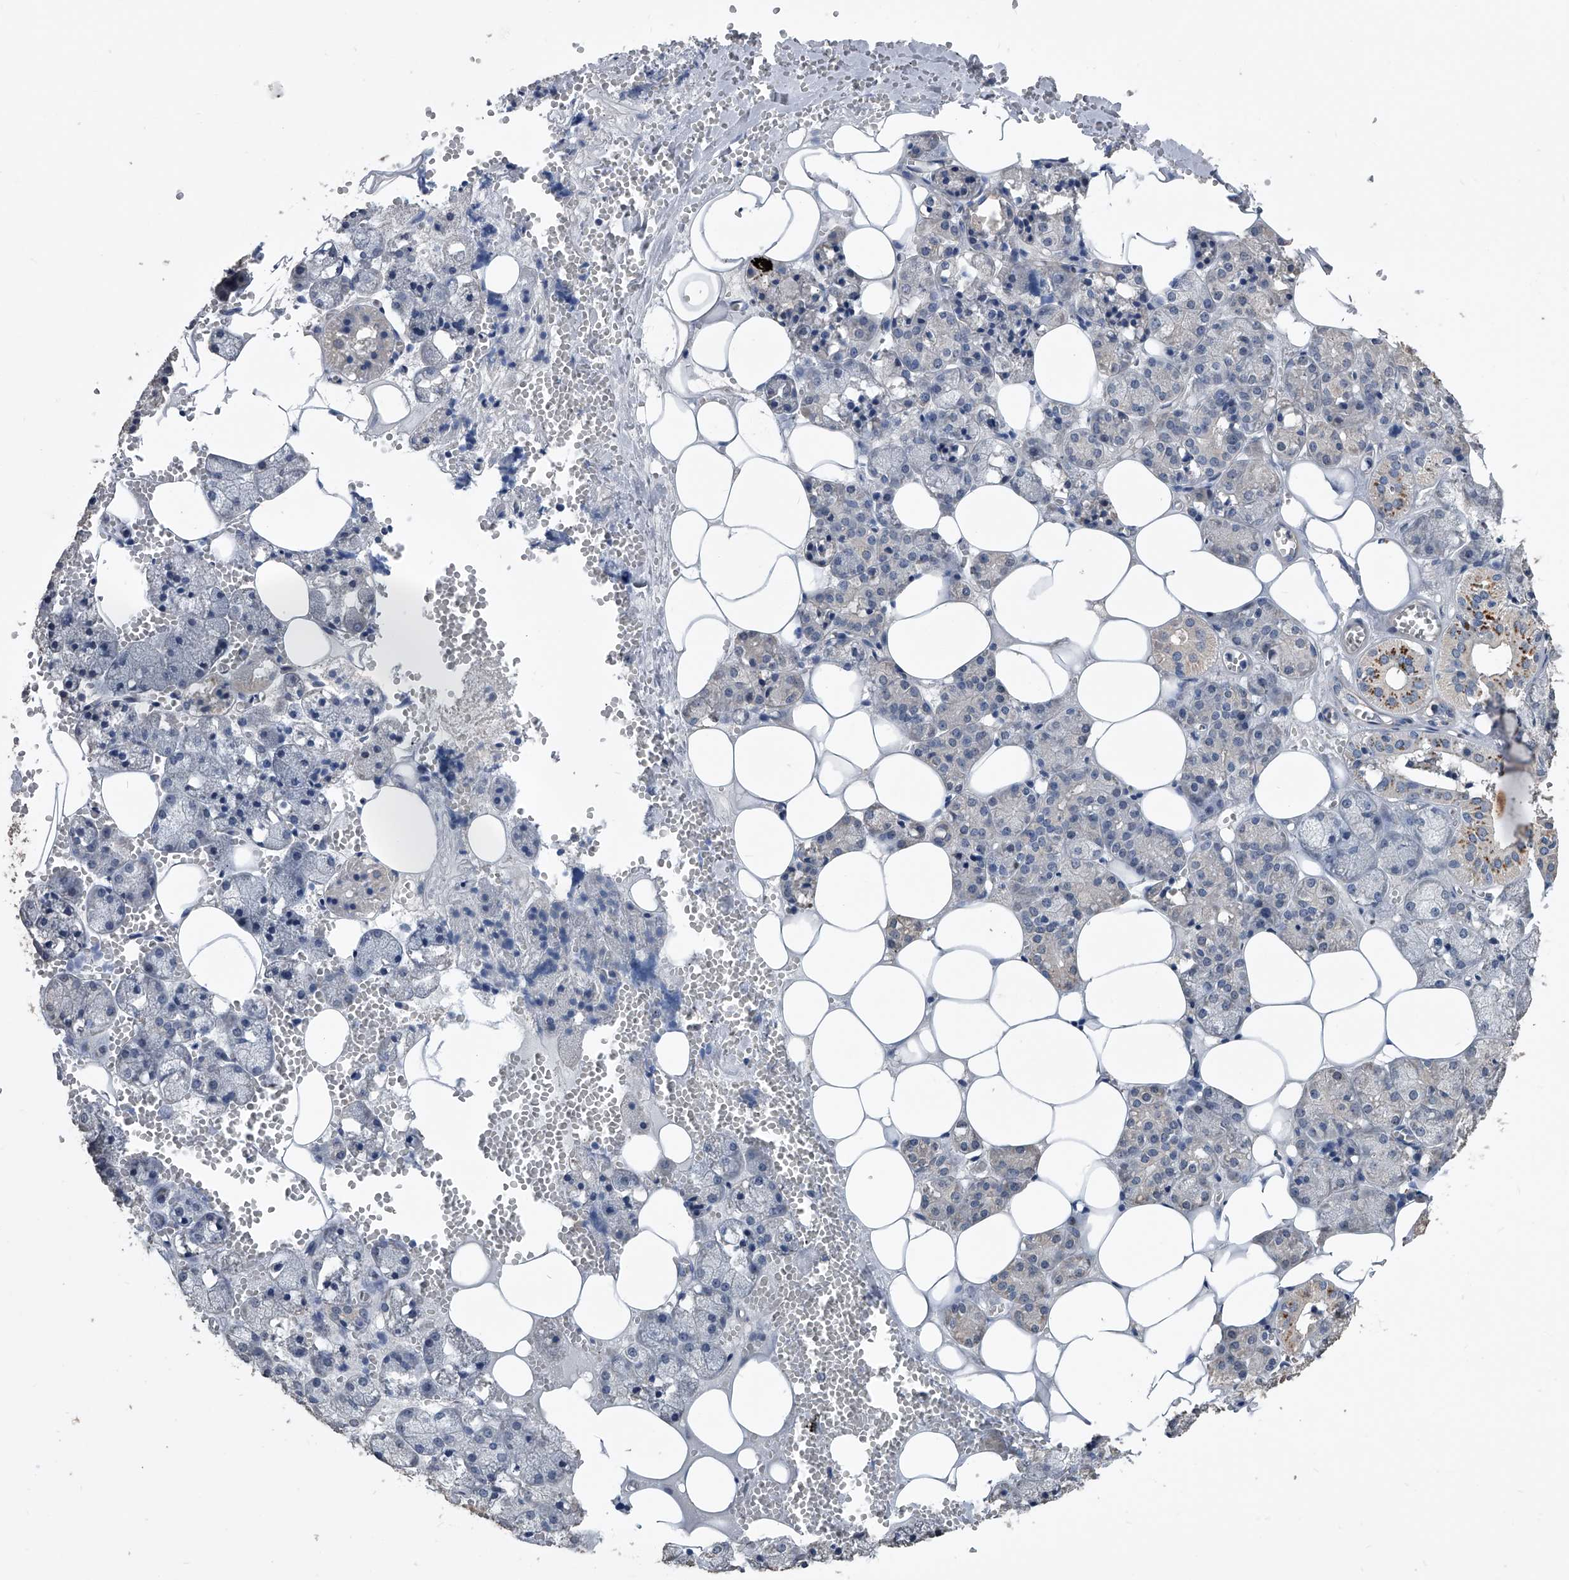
{"staining": {"intensity": "strong", "quantity": "<25%", "location": "cytoplasmic/membranous"}, "tissue": "salivary gland", "cell_type": "Glandular cells", "image_type": "normal", "snomed": [{"axis": "morphology", "description": "Normal tissue, NOS"}, {"axis": "topography", "description": "Salivary gland"}], "caption": "Immunohistochemistry staining of benign salivary gland, which displays medium levels of strong cytoplasmic/membranous positivity in approximately <25% of glandular cells indicating strong cytoplasmic/membranous protein positivity. The staining was performed using DAB (brown) for protein detection and nuclei were counterstained in hematoxylin (blue).", "gene": "PHACTR1", "patient": {"sex": "male", "age": 62}}